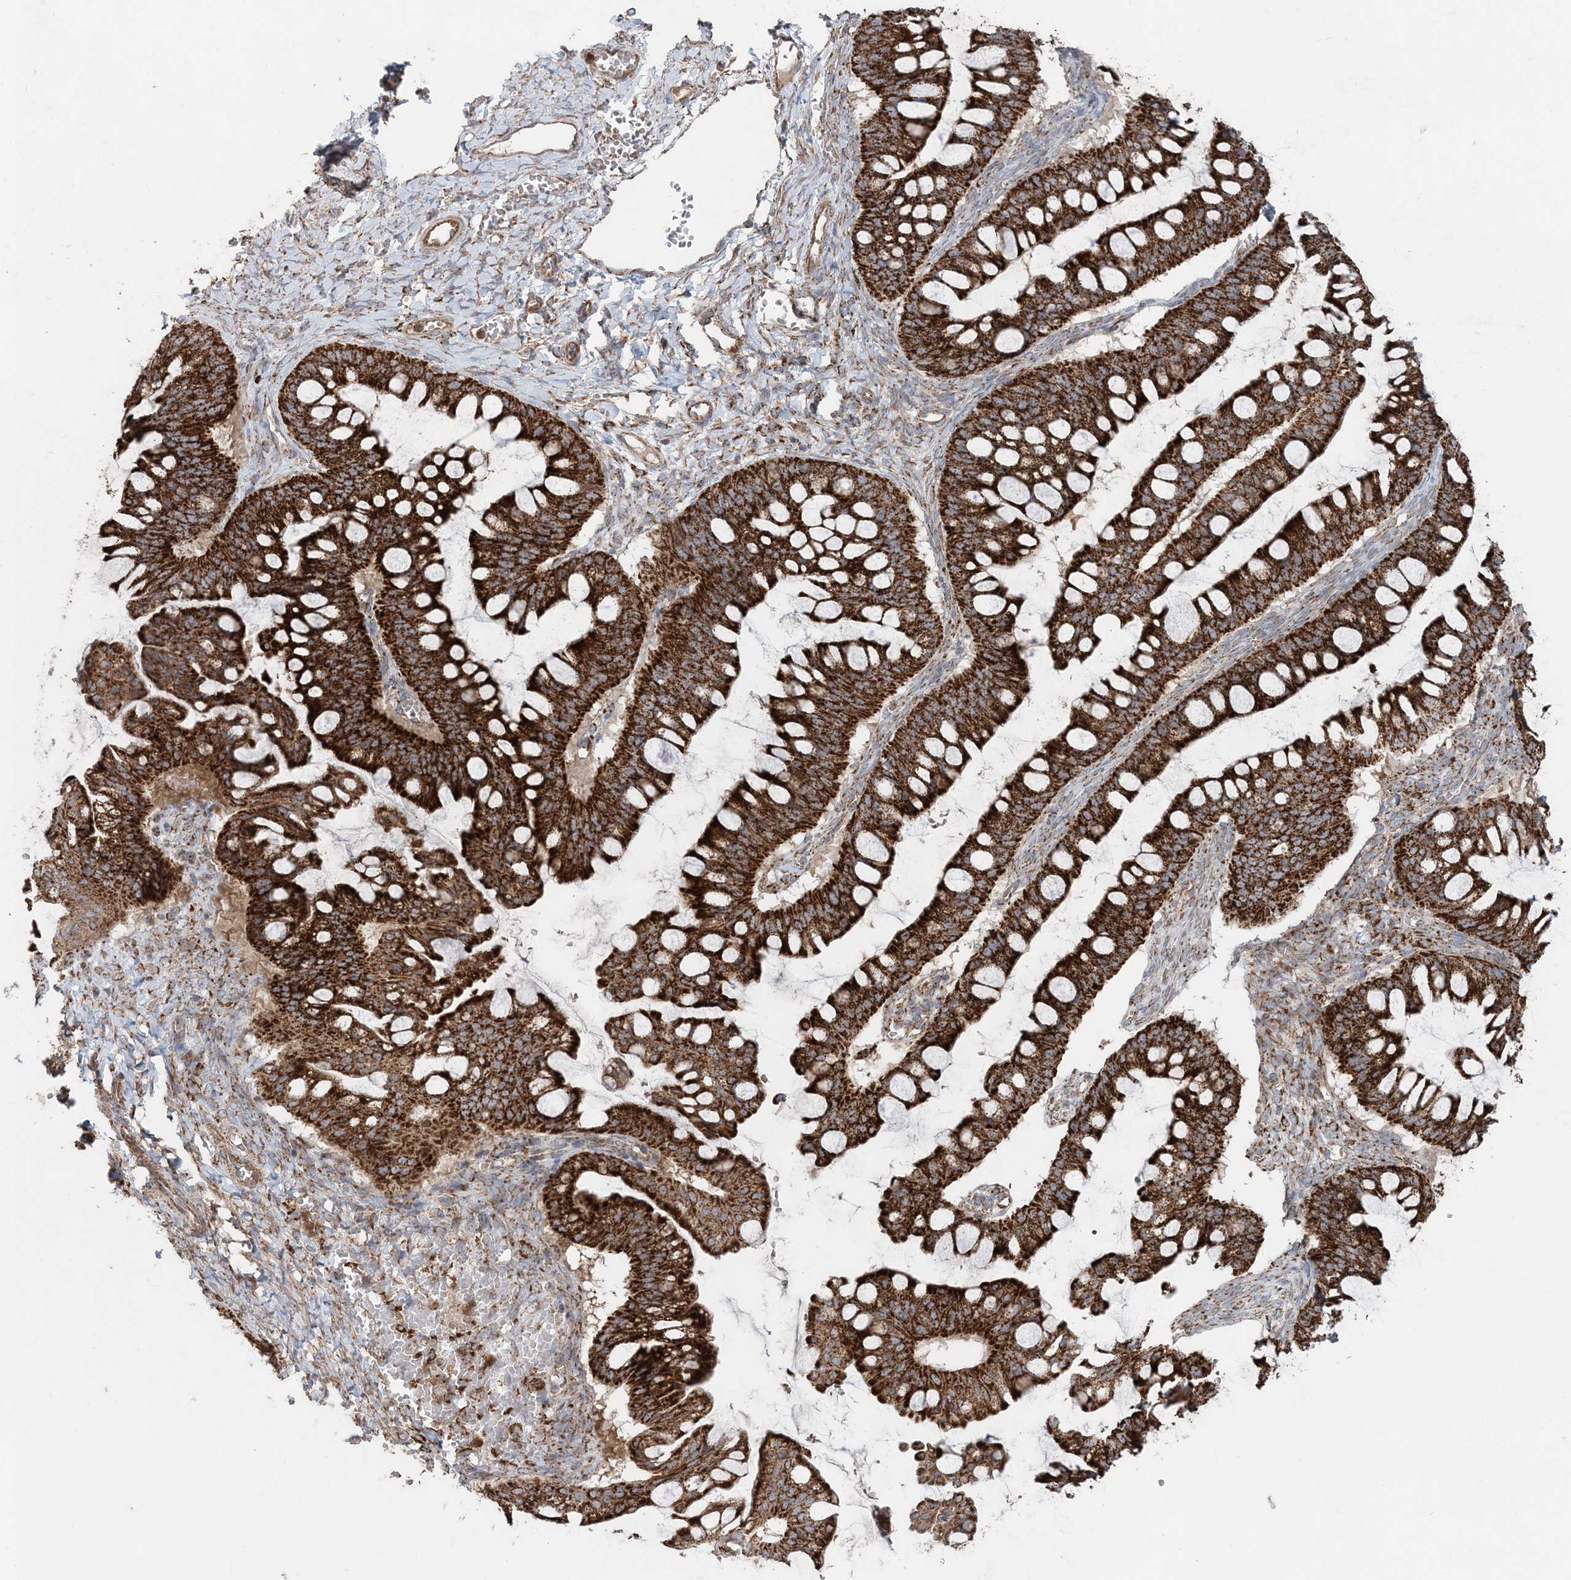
{"staining": {"intensity": "strong", "quantity": ">75%", "location": "cytoplasmic/membranous"}, "tissue": "ovarian cancer", "cell_type": "Tumor cells", "image_type": "cancer", "snomed": [{"axis": "morphology", "description": "Cystadenocarcinoma, mucinous, NOS"}, {"axis": "topography", "description": "Ovary"}], "caption": "Immunohistochemistry (IHC) photomicrograph of ovarian cancer (mucinous cystadenocarcinoma) stained for a protein (brown), which shows high levels of strong cytoplasmic/membranous staining in about >75% of tumor cells.", "gene": "LRPPRC", "patient": {"sex": "female", "age": 73}}